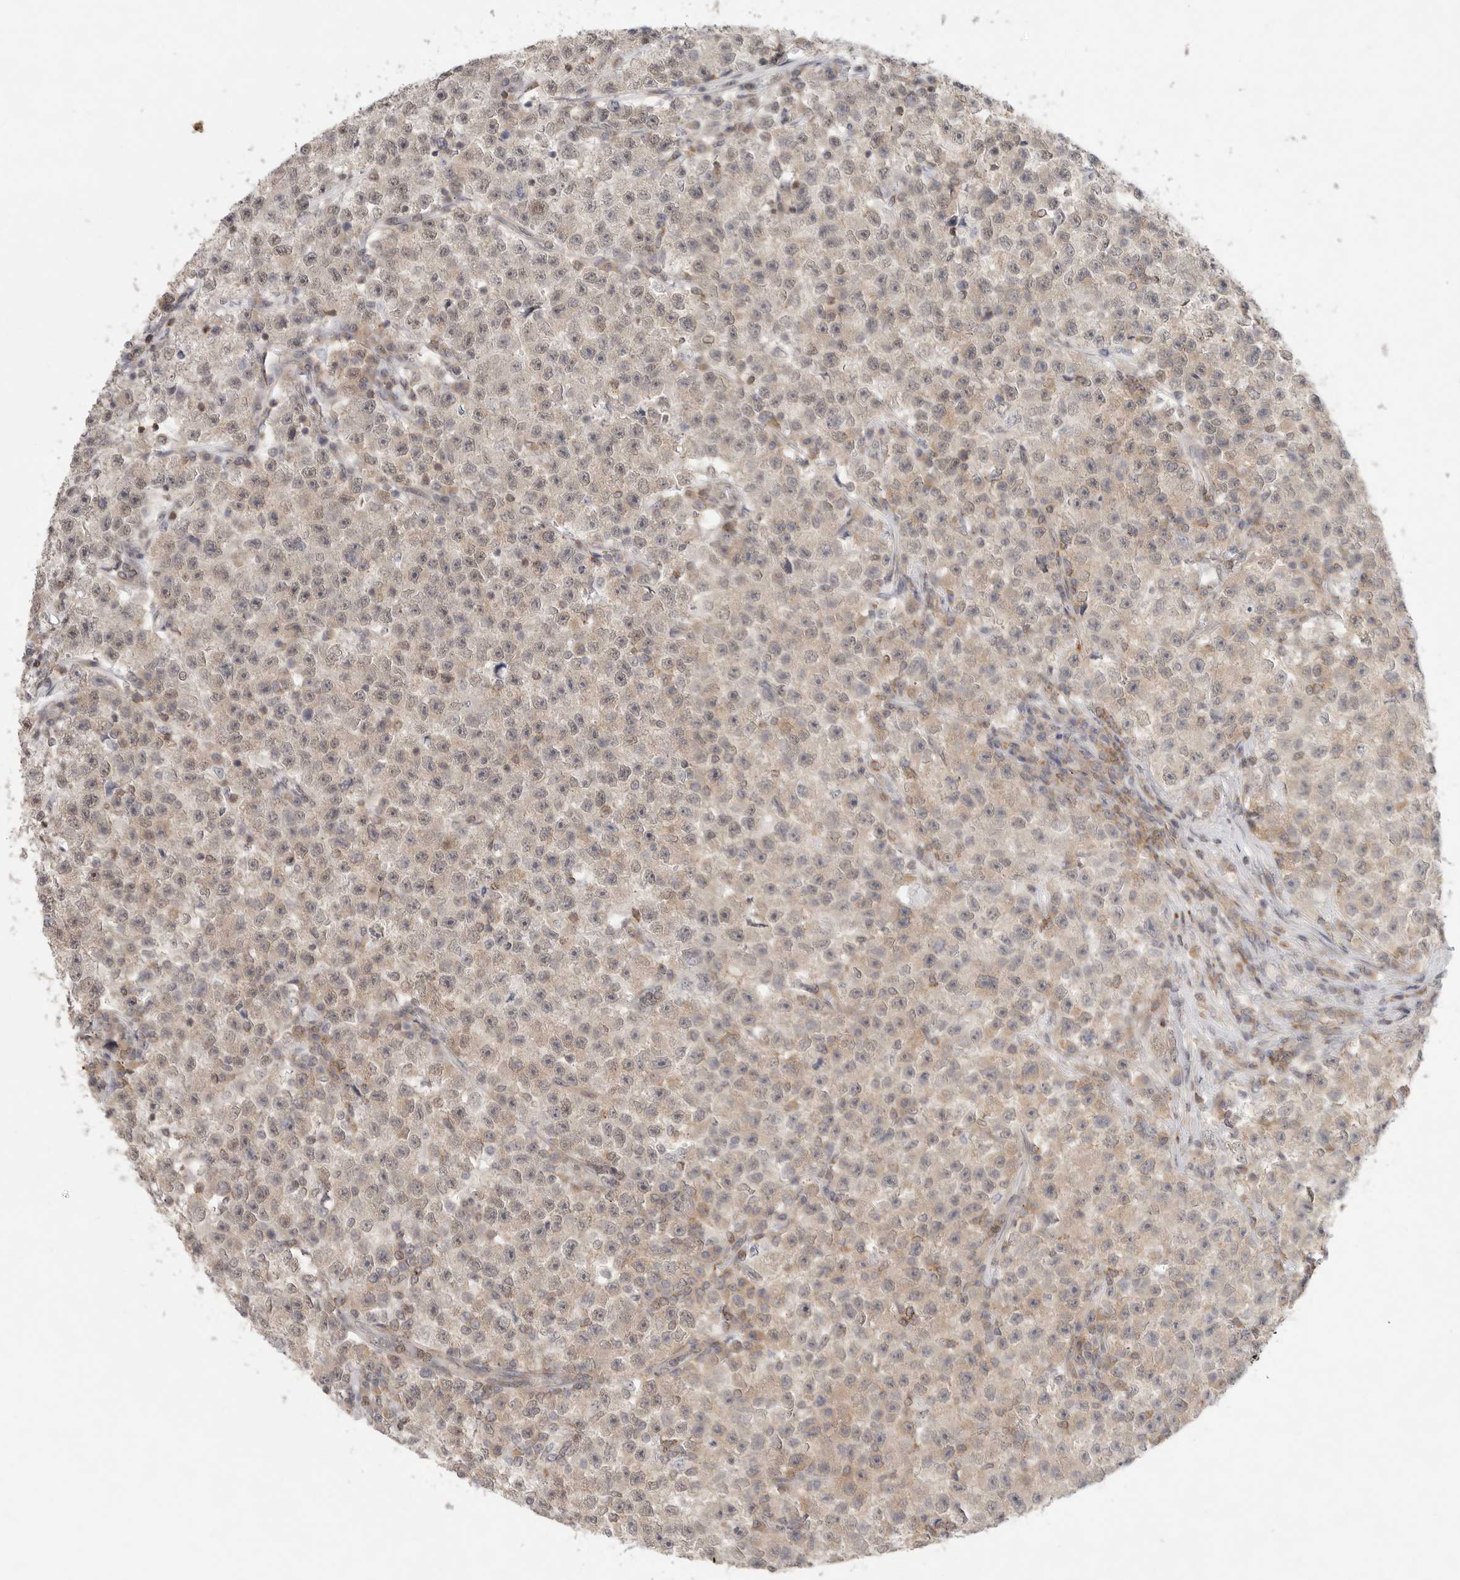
{"staining": {"intensity": "weak", "quantity": "25%-75%", "location": "nuclear"}, "tissue": "testis cancer", "cell_type": "Tumor cells", "image_type": "cancer", "snomed": [{"axis": "morphology", "description": "Seminoma, NOS"}, {"axis": "topography", "description": "Testis"}], "caption": "Seminoma (testis) tissue exhibits weak nuclear staining in about 25%-75% of tumor cells", "gene": "HDAC6", "patient": {"sex": "male", "age": 22}}